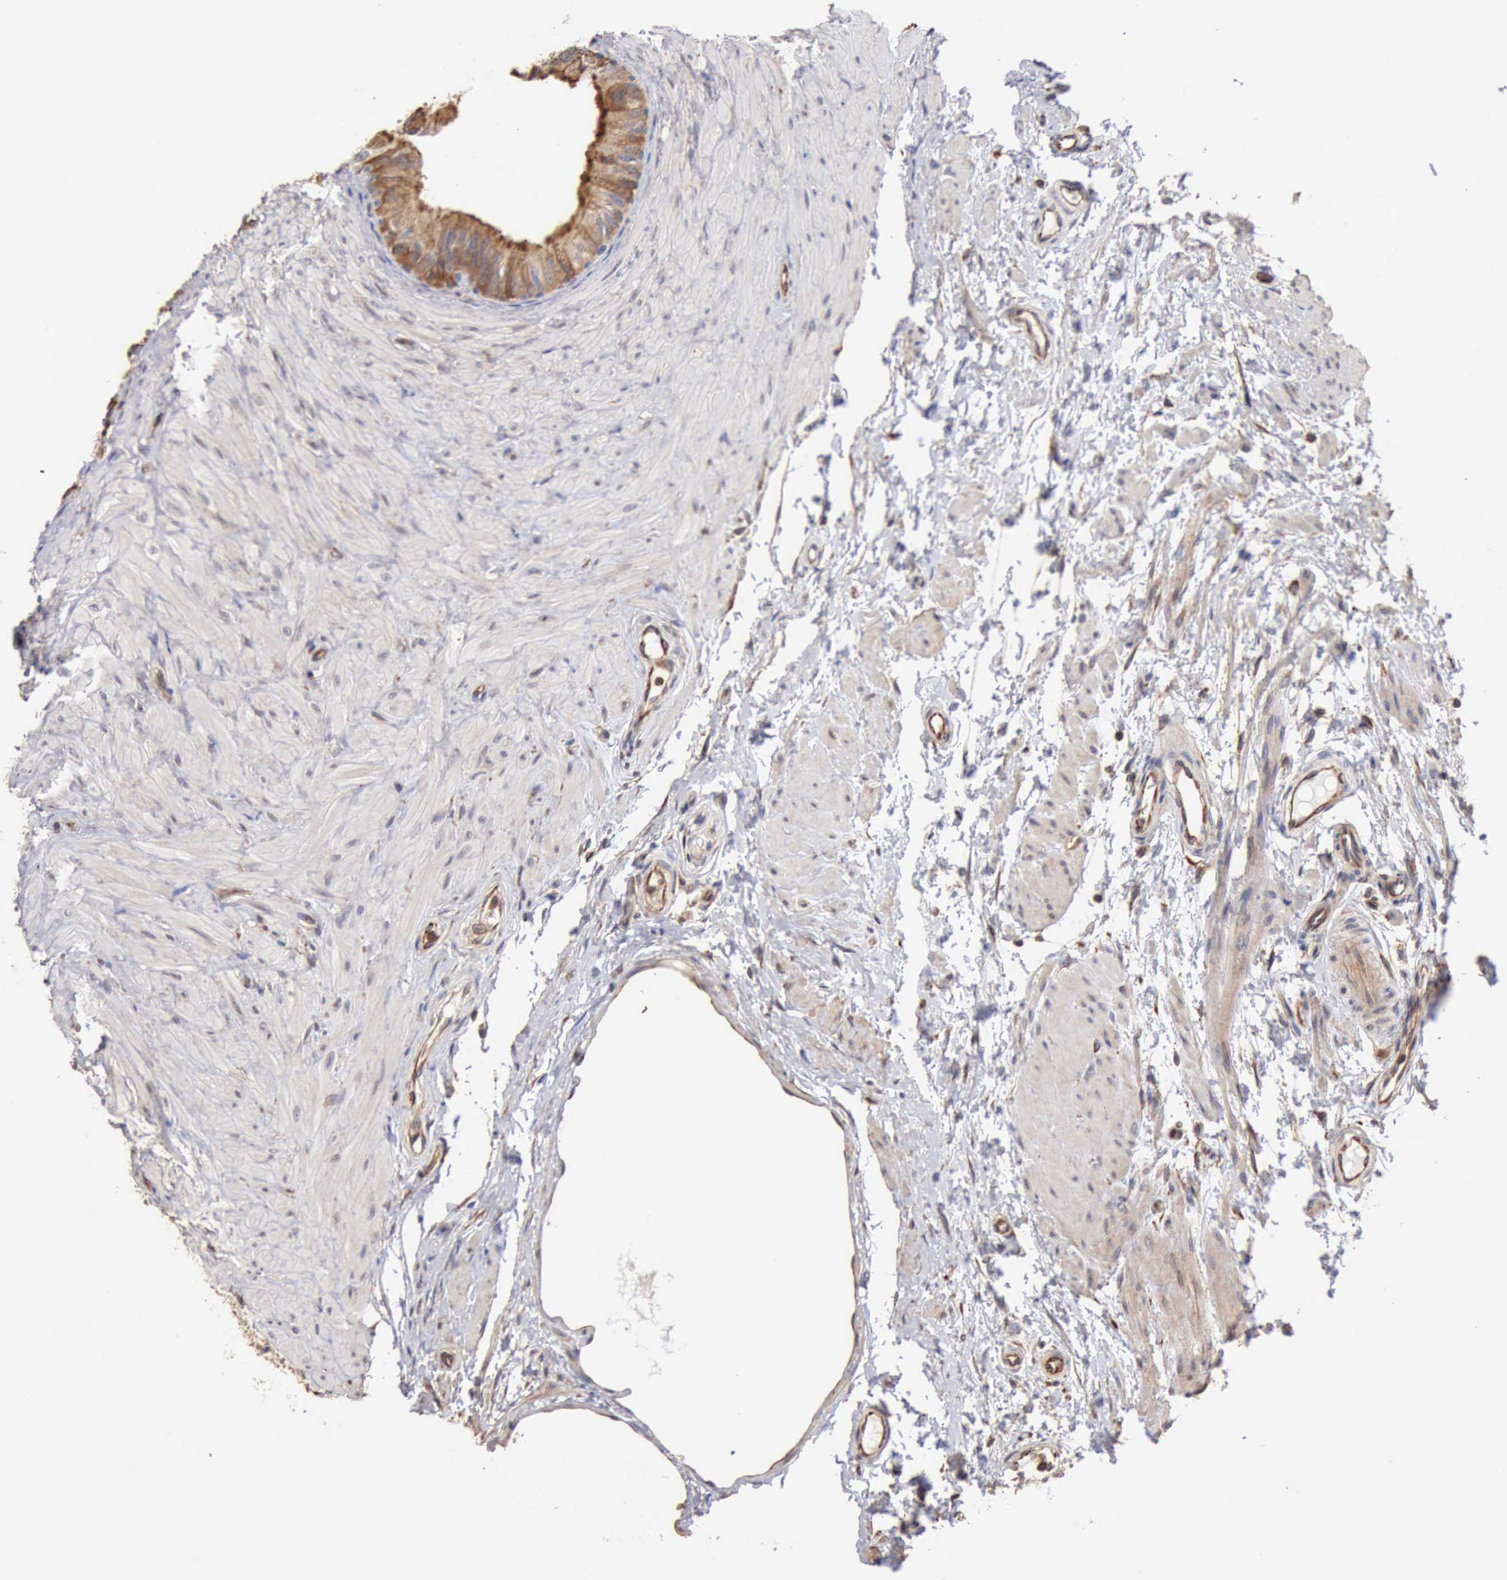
{"staining": {"intensity": "weak", "quantity": ">75%", "location": "cytoplasmic/membranous"}, "tissue": "epididymis", "cell_type": "Glandular cells", "image_type": "normal", "snomed": [{"axis": "morphology", "description": "Normal tissue, NOS"}, {"axis": "topography", "description": "Epididymis"}], "caption": "Weak cytoplasmic/membranous staining is present in about >75% of glandular cells in normal epididymis. Using DAB (brown) and hematoxylin (blue) stains, captured at high magnification using brightfield microscopy.", "gene": "GPR101", "patient": {"sex": "male", "age": 68}}